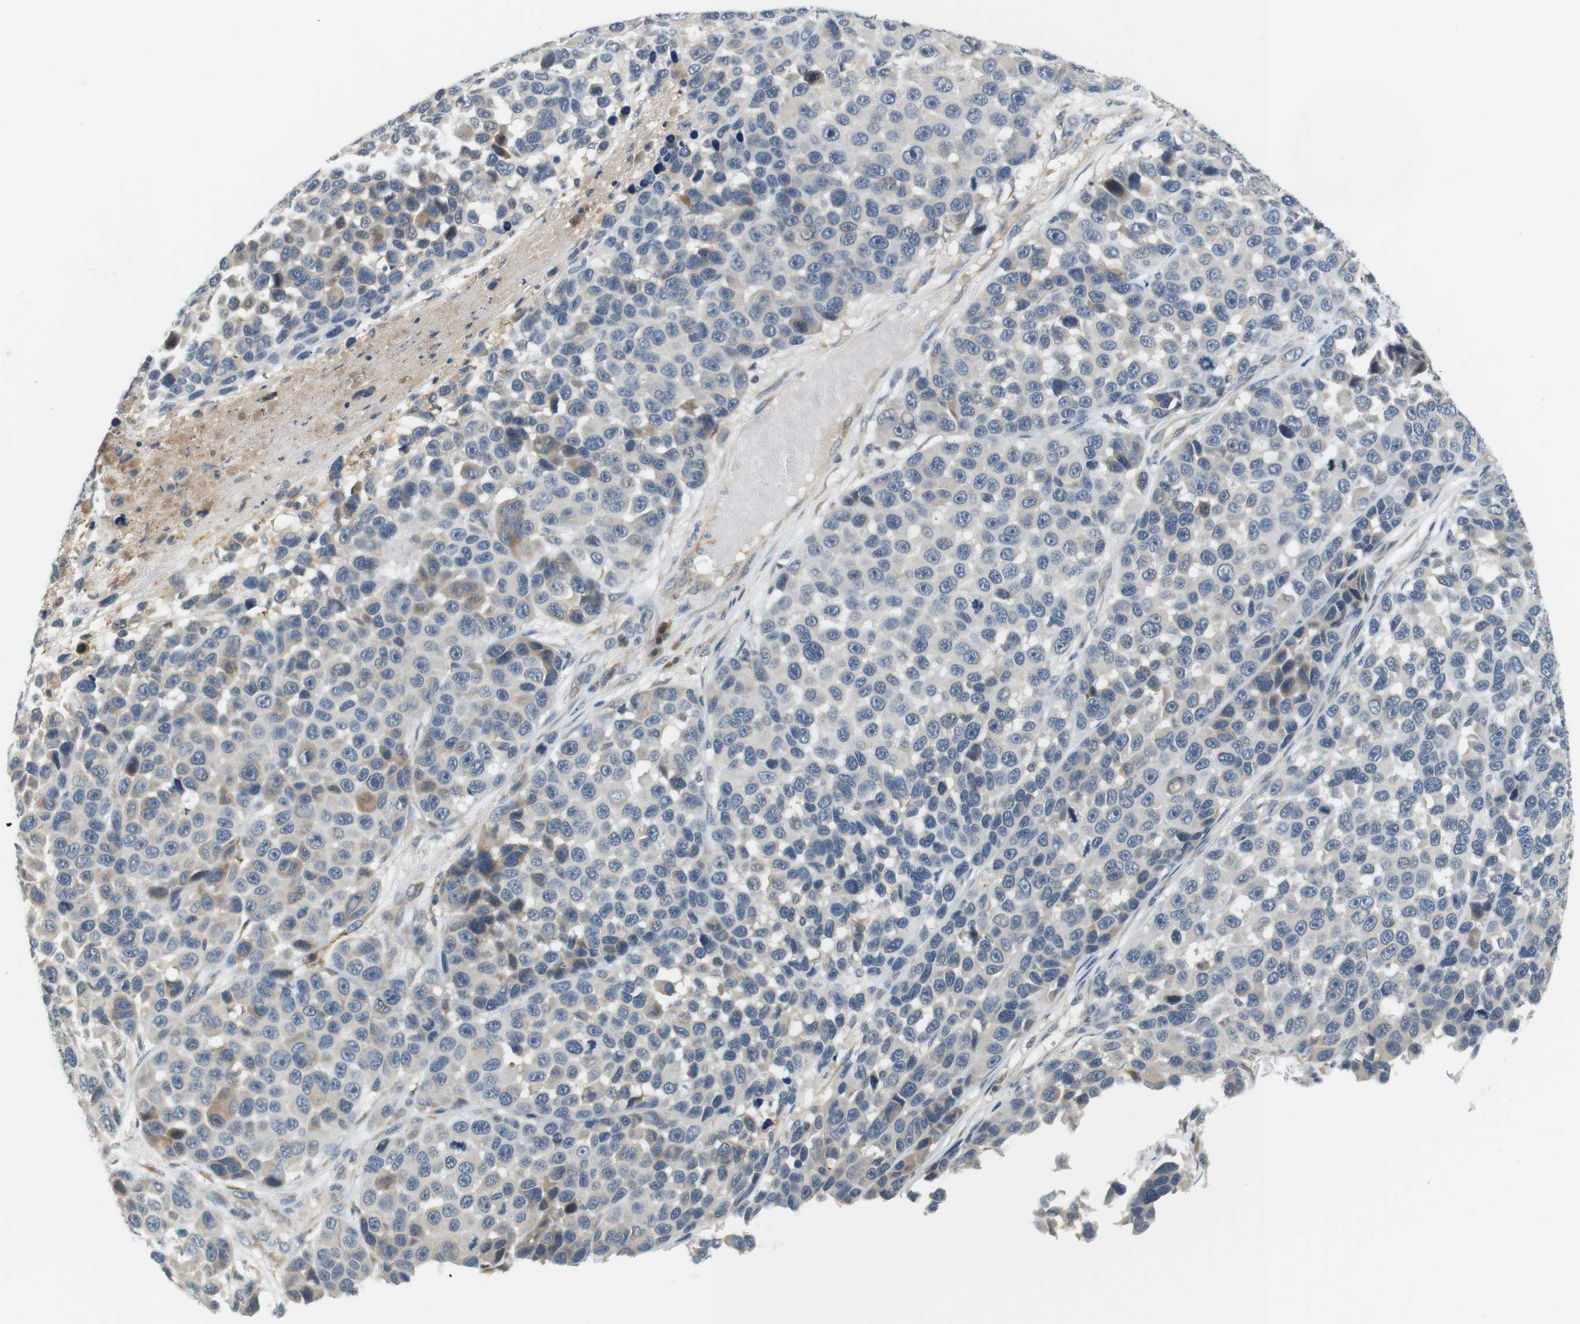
{"staining": {"intensity": "negative", "quantity": "none", "location": "none"}, "tissue": "melanoma", "cell_type": "Tumor cells", "image_type": "cancer", "snomed": [{"axis": "morphology", "description": "Malignant melanoma, NOS"}, {"axis": "topography", "description": "Skin"}], "caption": "An immunohistochemistry photomicrograph of melanoma is shown. There is no staining in tumor cells of melanoma. The staining is performed using DAB brown chromogen with nuclei counter-stained in using hematoxylin.", "gene": "WNT7A", "patient": {"sex": "male", "age": 53}}